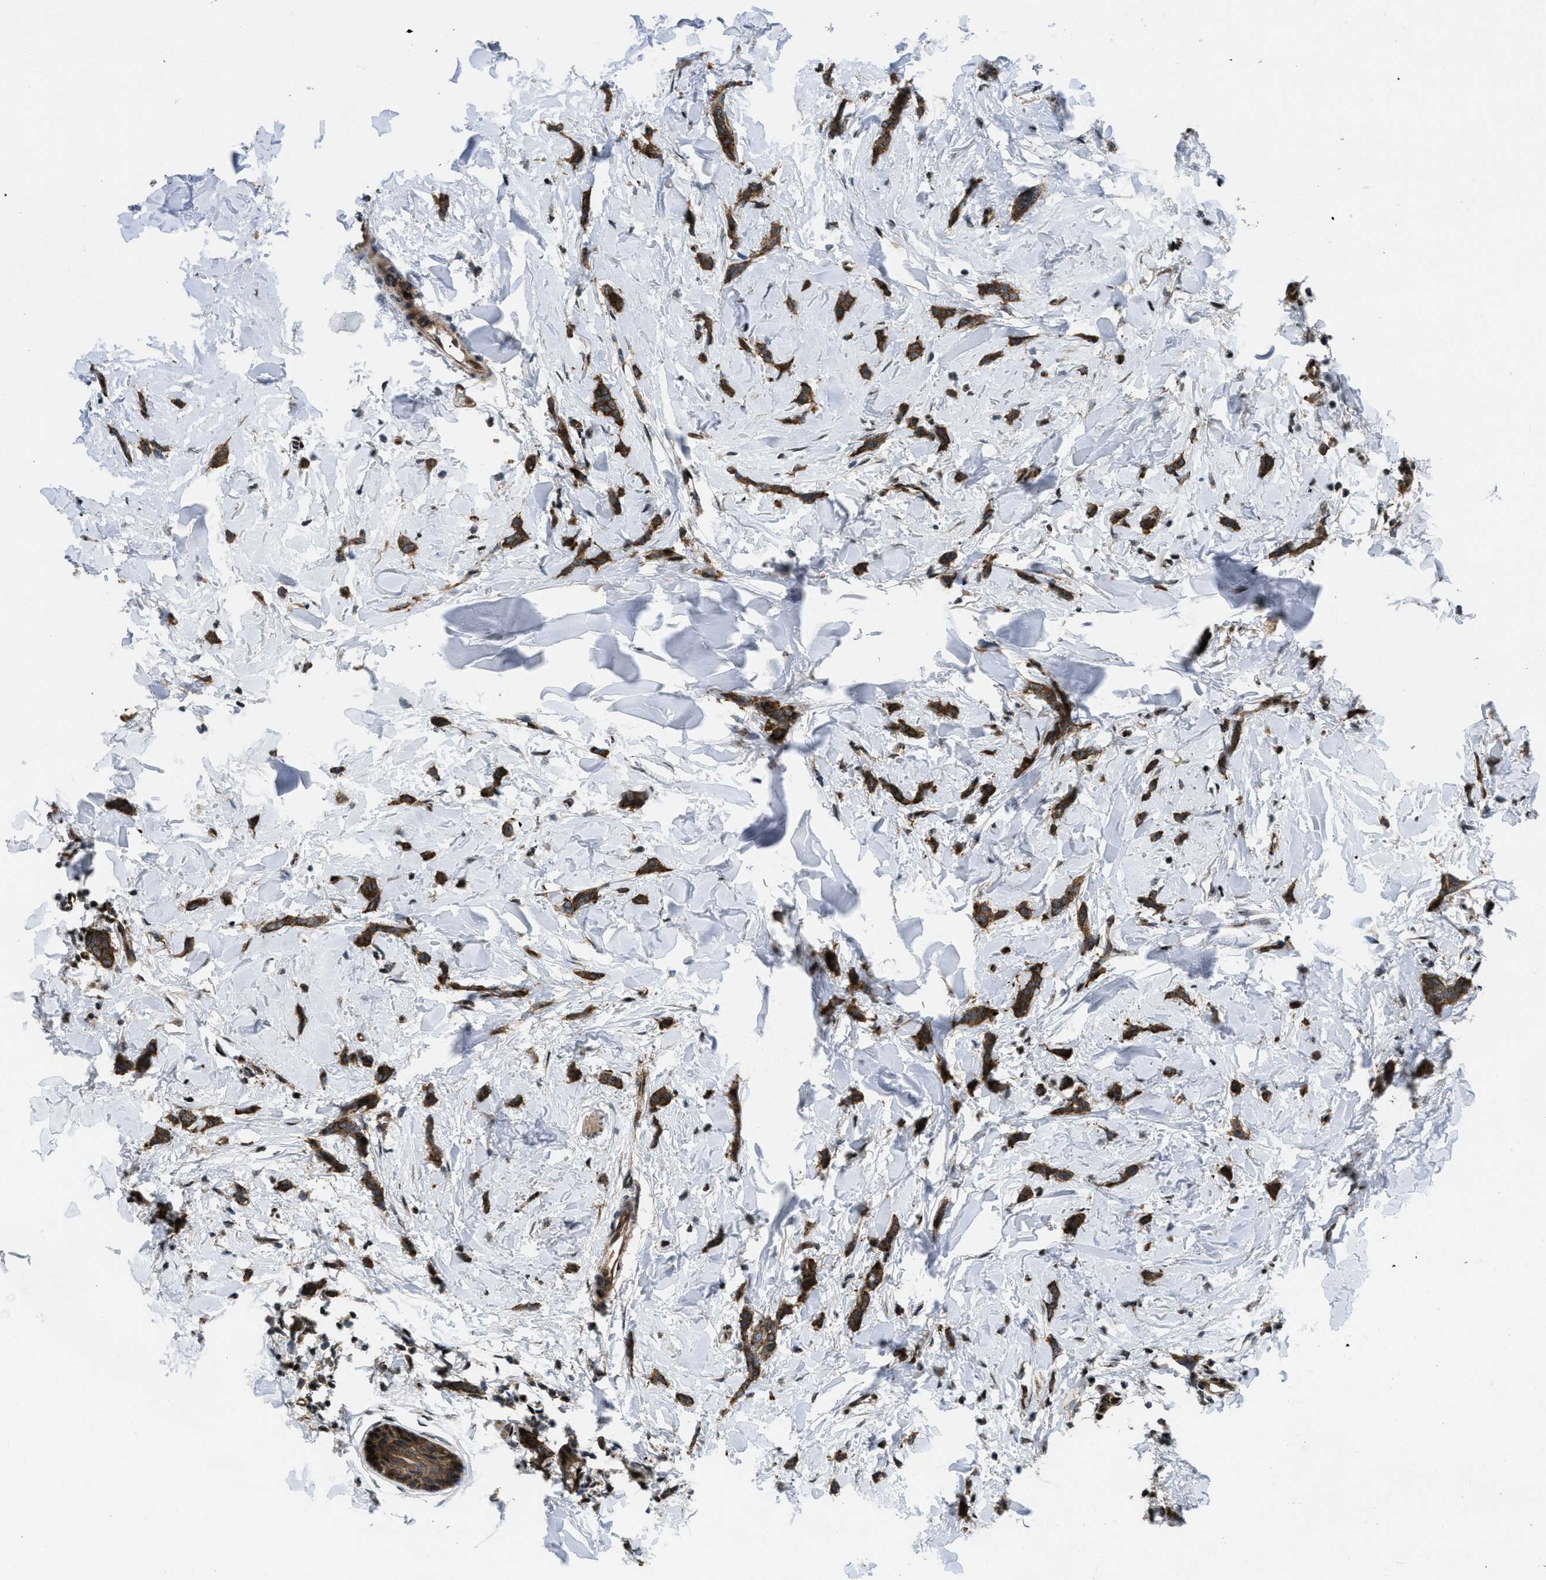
{"staining": {"intensity": "strong", "quantity": ">75%", "location": "cytoplasmic/membranous"}, "tissue": "breast cancer", "cell_type": "Tumor cells", "image_type": "cancer", "snomed": [{"axis": "morphology", "description": "Lobular carcinoma"}, {"axis": "topography", "description": "Skin"}, {"axis": "topography", "description": "Breast"}], "caption": "Protein staining displays strong cytoplasmic/membranous staining in about >75% of tumor cells in lobular carcinoma (breast). (IHC, brightfield microscopy, high magnification).", "gene": "PPP2CB", "patient": {"sex": "female", "age": 46}}